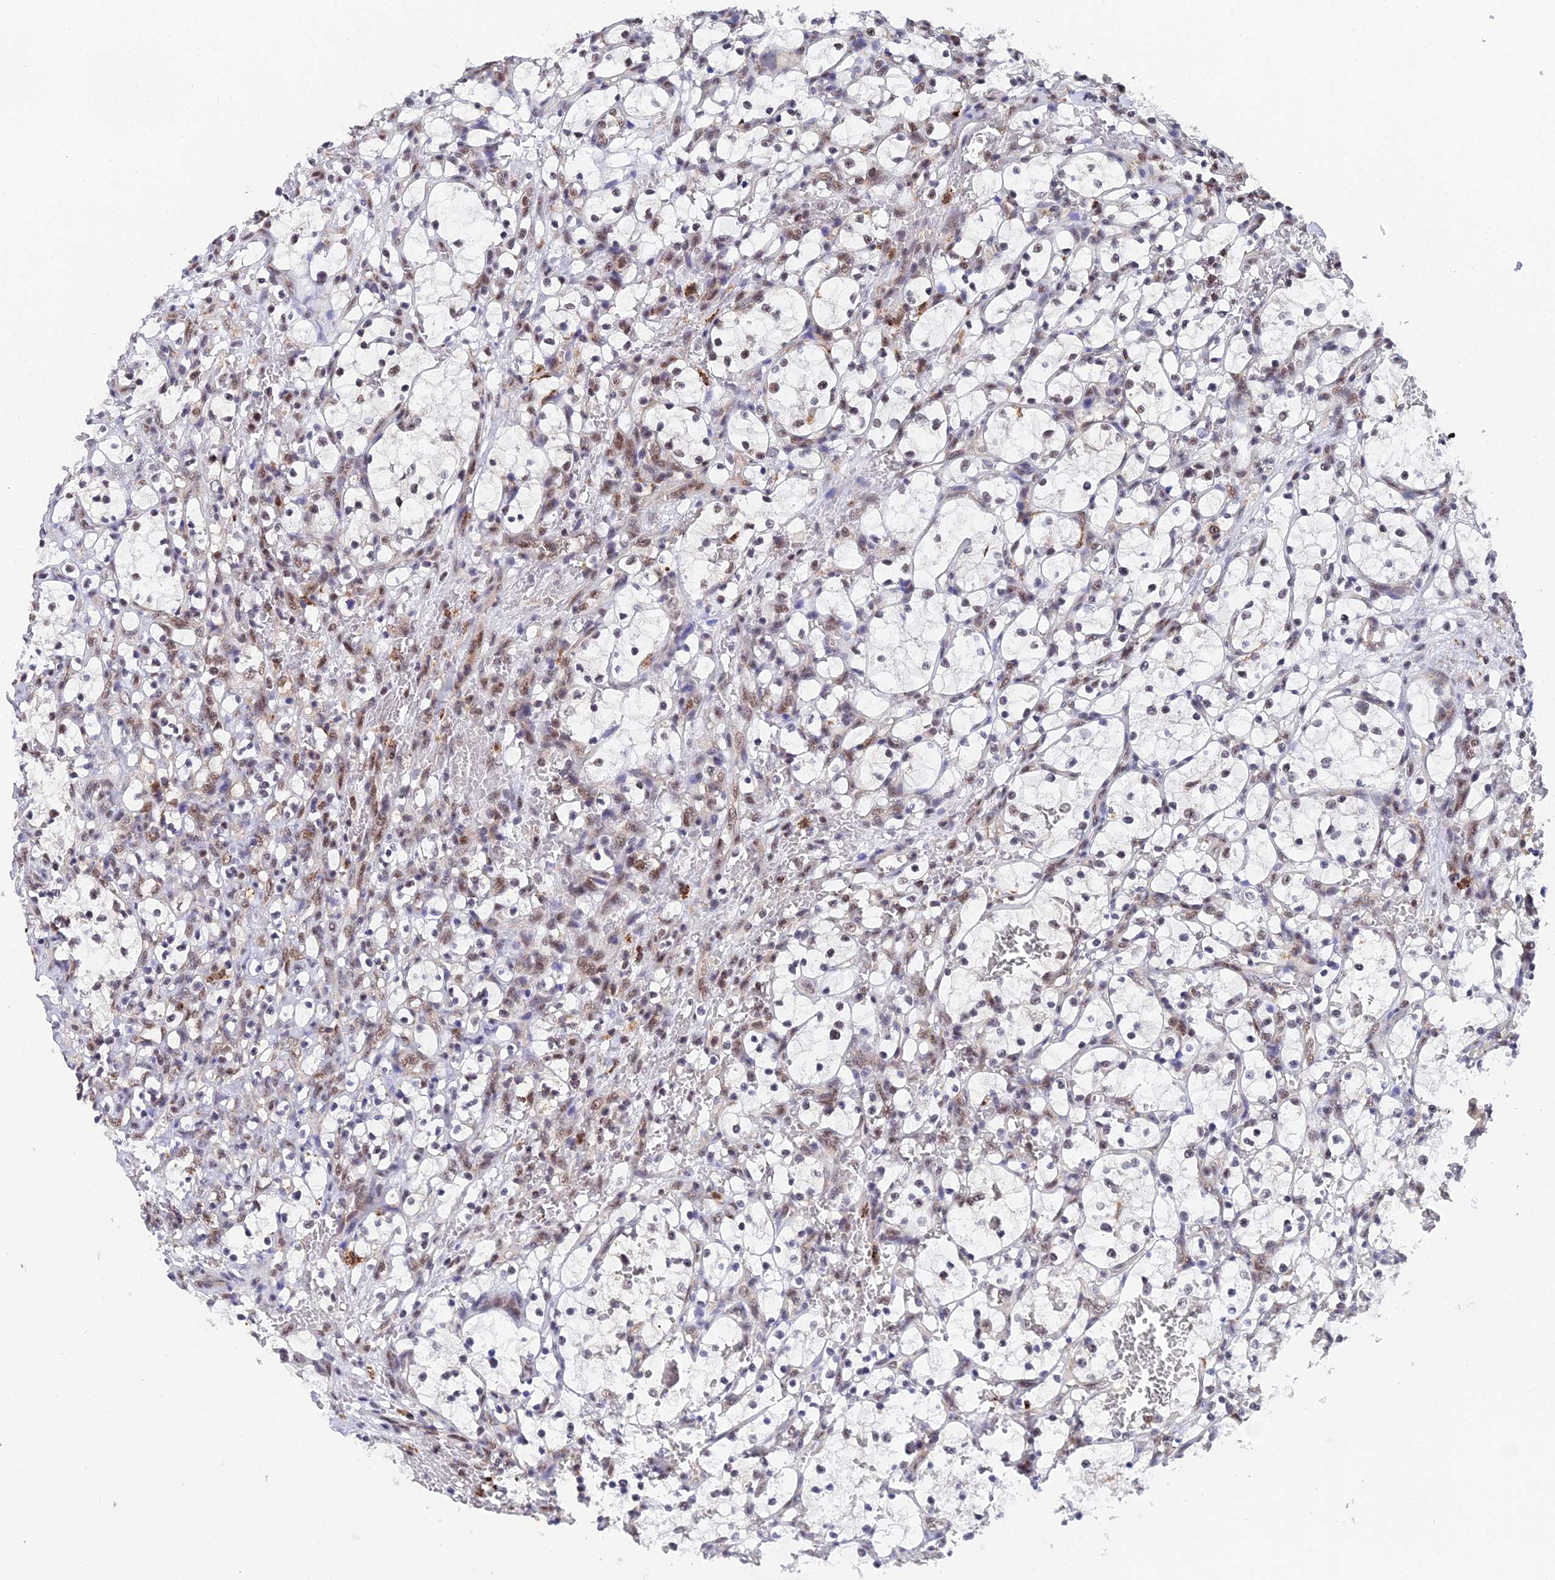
{"staining": {"intensity": "moderate", "quantity": "<25%", "location": "nuclear"}, "tissue": "renal cancer", "cell_type": "Tumor cells", "image_type": "cancer", "snomed": [{"axis": "morphology", "description": "Adenocarcinoma, NOS"}, {"axis": "topography", "description": "Kidney"}], "caption": "Protein staining by IHC shows moderate nuclear expression in approximately <25% of tumor cells in adenocarcinoma (renal).", "gene": "MAGOHB", "patient": {"sex": "female", "age": 69}}